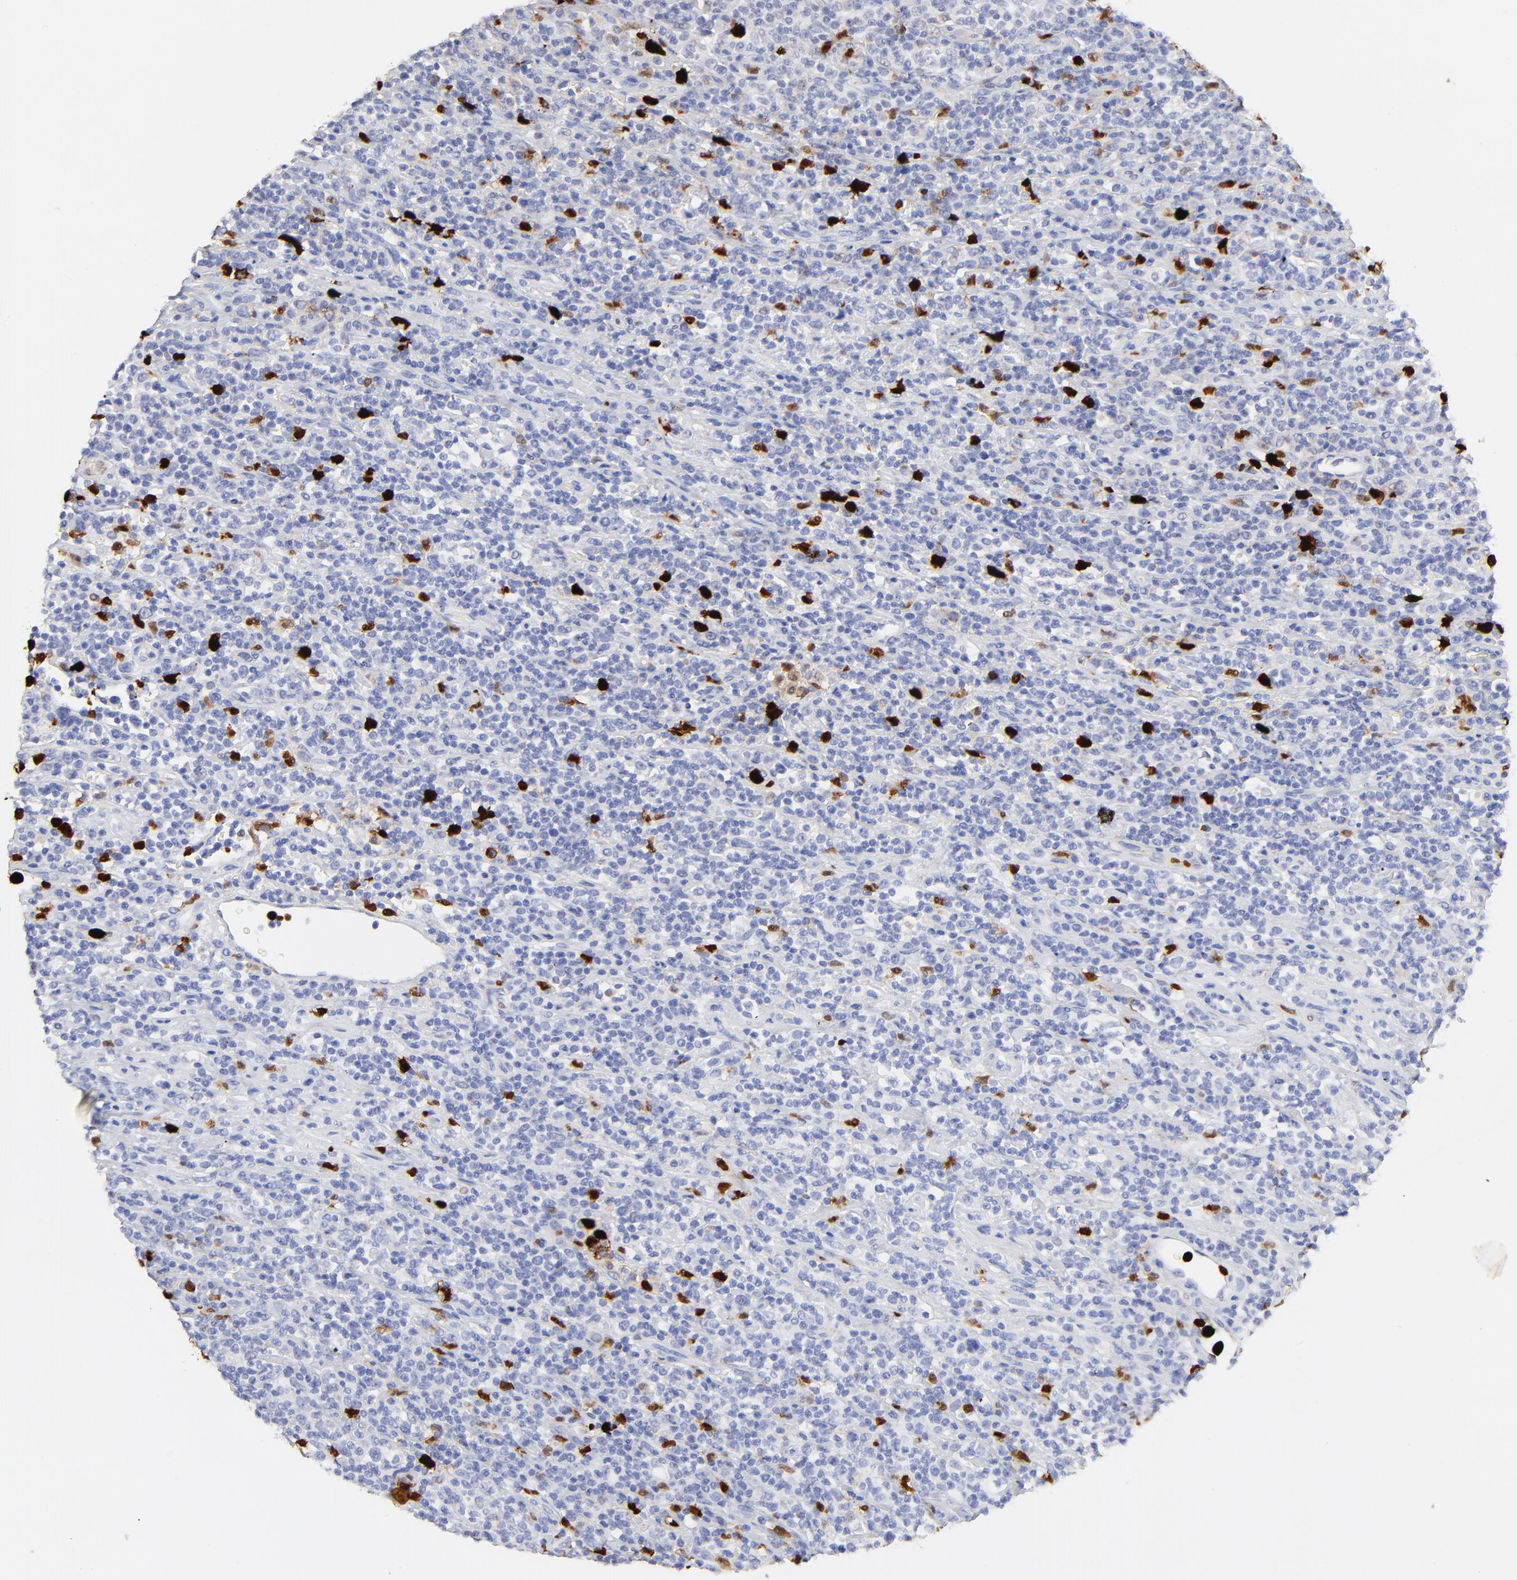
{"staining": {"intensity": "negative", "quantity": "none", "location": "none"}, "tissue": "lymphoma", "cell_type": "Tumor cells", "image_type": "cancer", "snomed": [{"axis": "morphology", "description": "Hodgkin's disease, NOS"}, {"axis": "topography", "description": "Lymph node"}], "caption": "IHC image of neoplastic tissue: Hodgkin's disease stained with DAB (3,3'-diaminobenzidine) reveals no significant protein positivity in tumor cells.", "gene": "S100A12", "patient": {"sex": "male", "age": 65}}